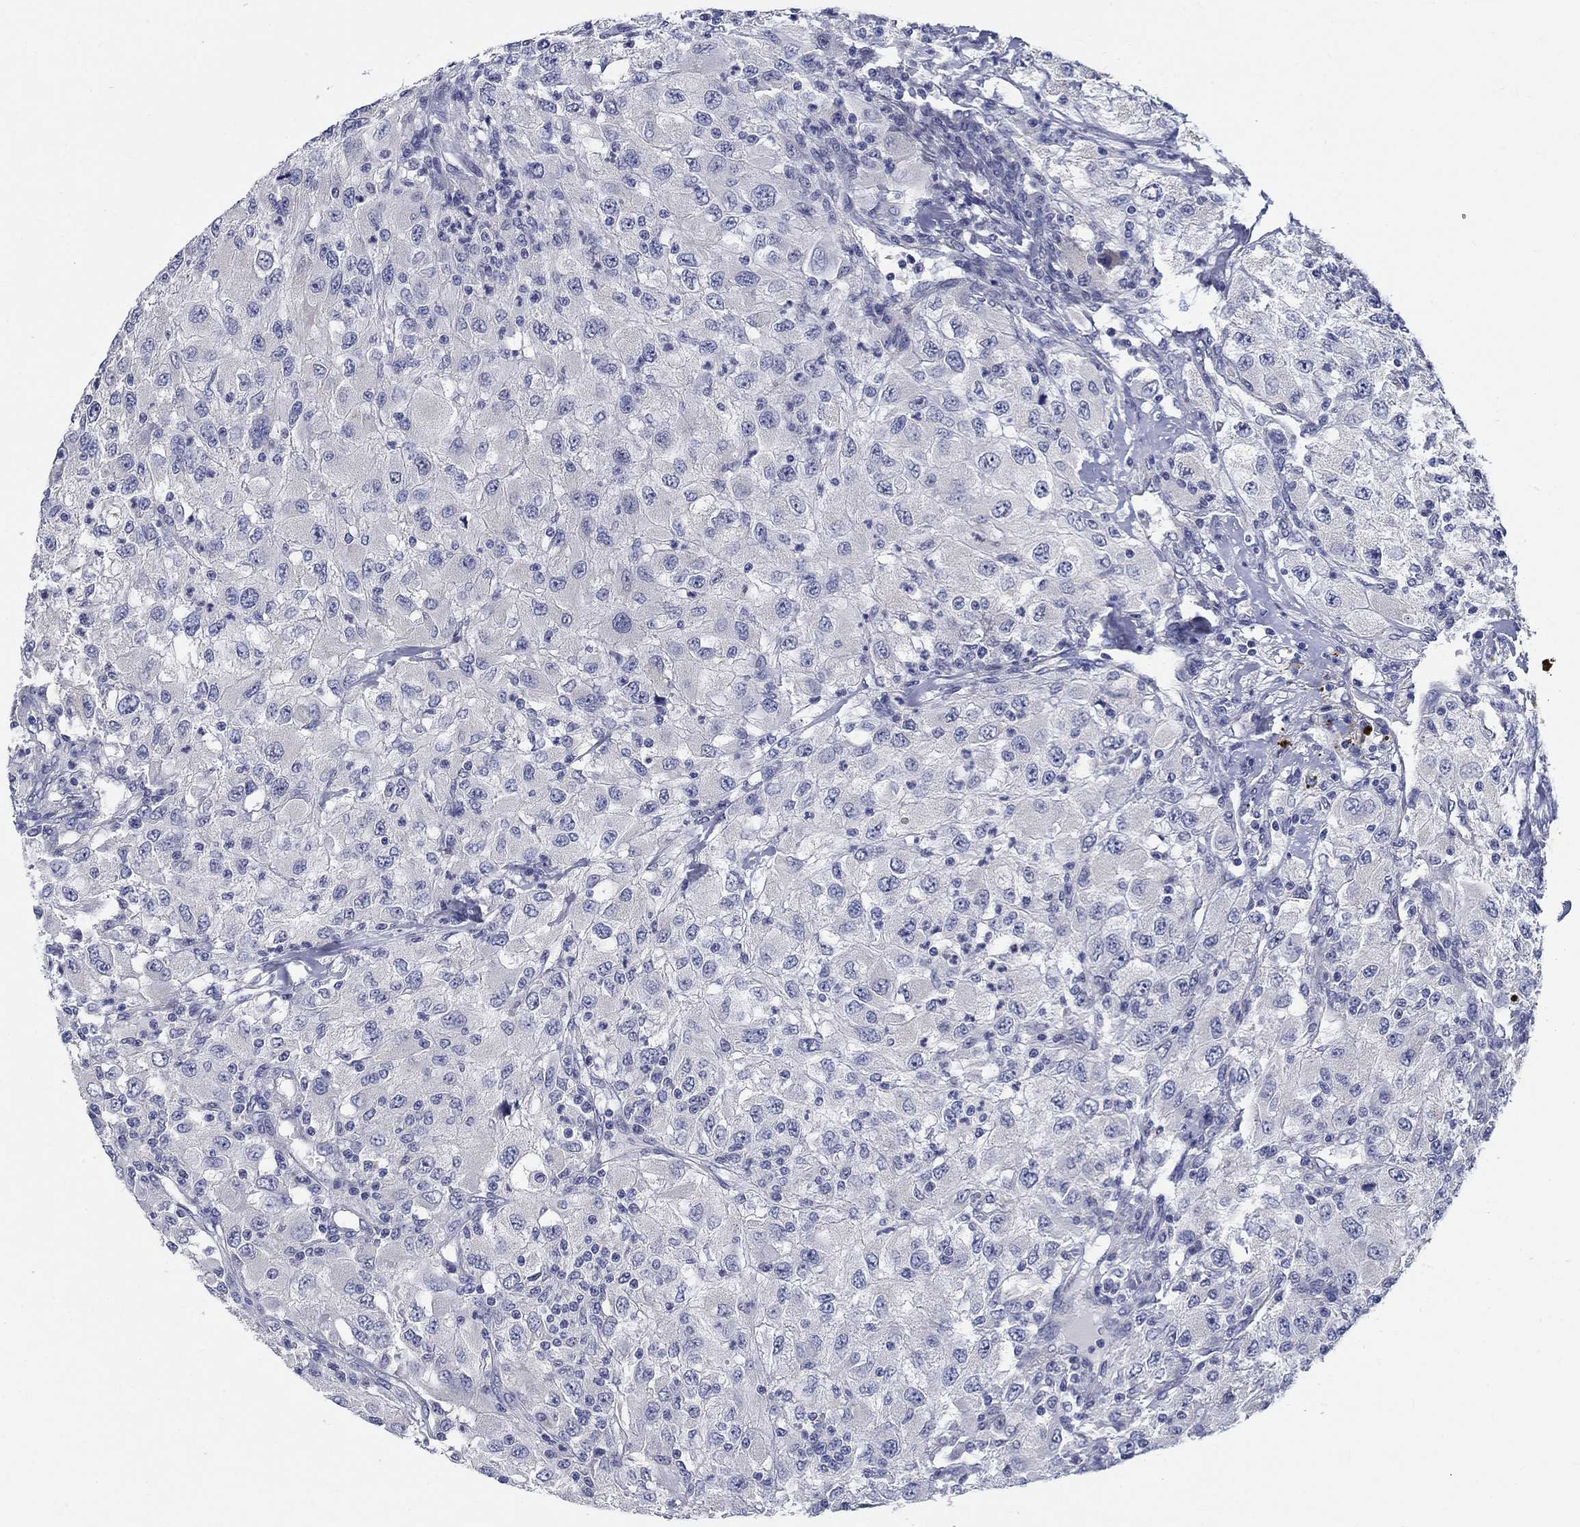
{"staining": {"intensity": "negative", "quantity": "none", "location": "none"}, "tissue": "renal cancer", "cell_type": "Tumor cells", "image_type": "cancer", "snomed": [{"axis": "morphology", "description": "Adenocarcinoma, NOS"}, {"axis": "topography", "description": "Kidney"}], "caption": "A high-resolution photomicrograph shows IHC staining of renal adenocarcinoma, which shows no significant expression in tumor cells.", "gene": "SMIM18", "patient": {"sex": "female", "age": 67}}